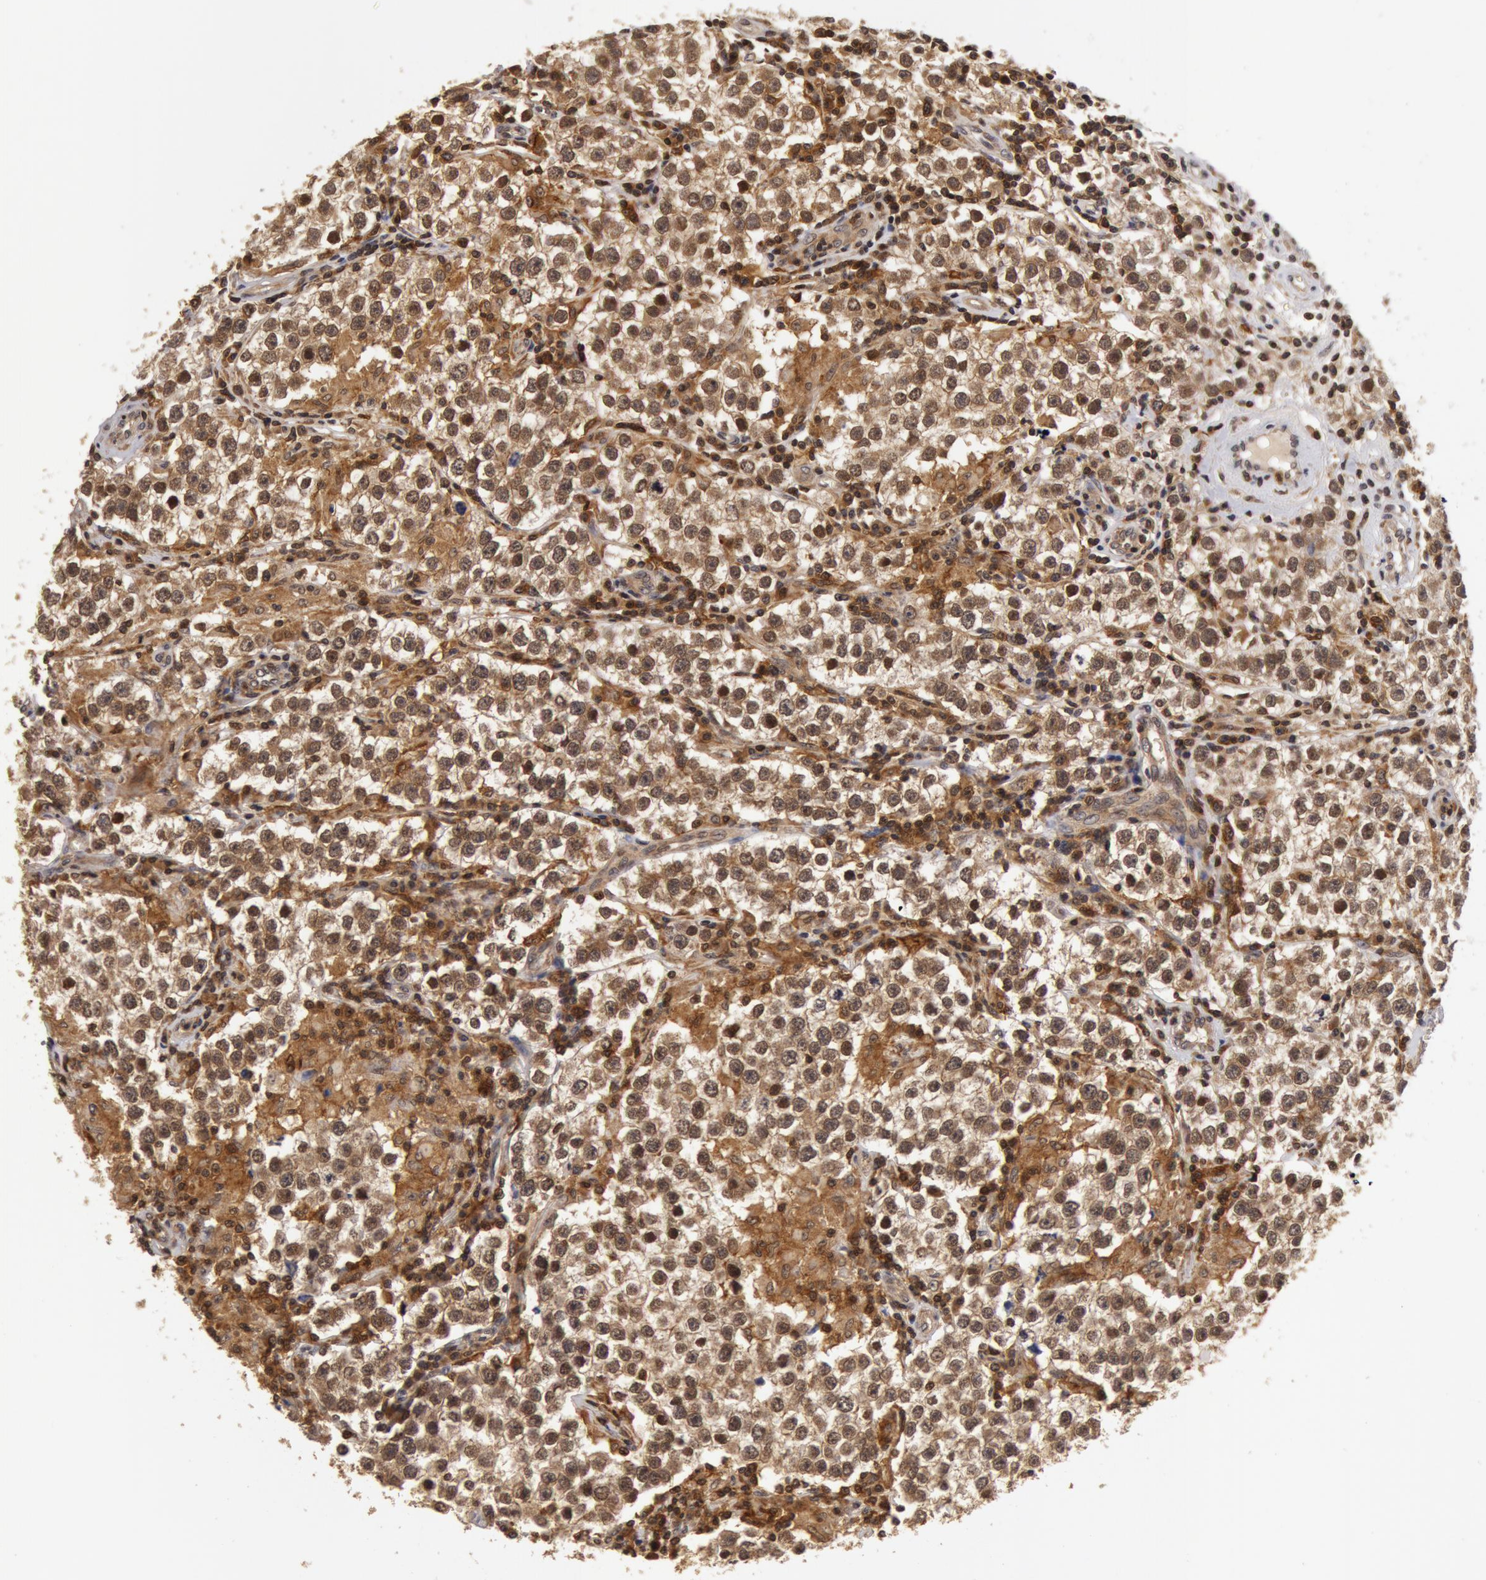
{"staining": {"intensity": "weak", "quantity": ">75%", "location": "cytoplasmic/membranous,nuclear"}, "tissue": "testis cancer", "cell_type": "Tumor cells", "image_type": "cancer", "snomed": [{"axis": "morphology", "description": "Seminoma, NOS"}, {"axis": "topography", "description": "Testis"}], "caption": "Seminoma (testis) was stained to show a protein in brown. There is low levels of weak cytoplasmic/membranous and nuclear staining in approximately >75% of tumor cells.", "gene": "ZNF350", "patient": {"sex": "male", "age": 36}}